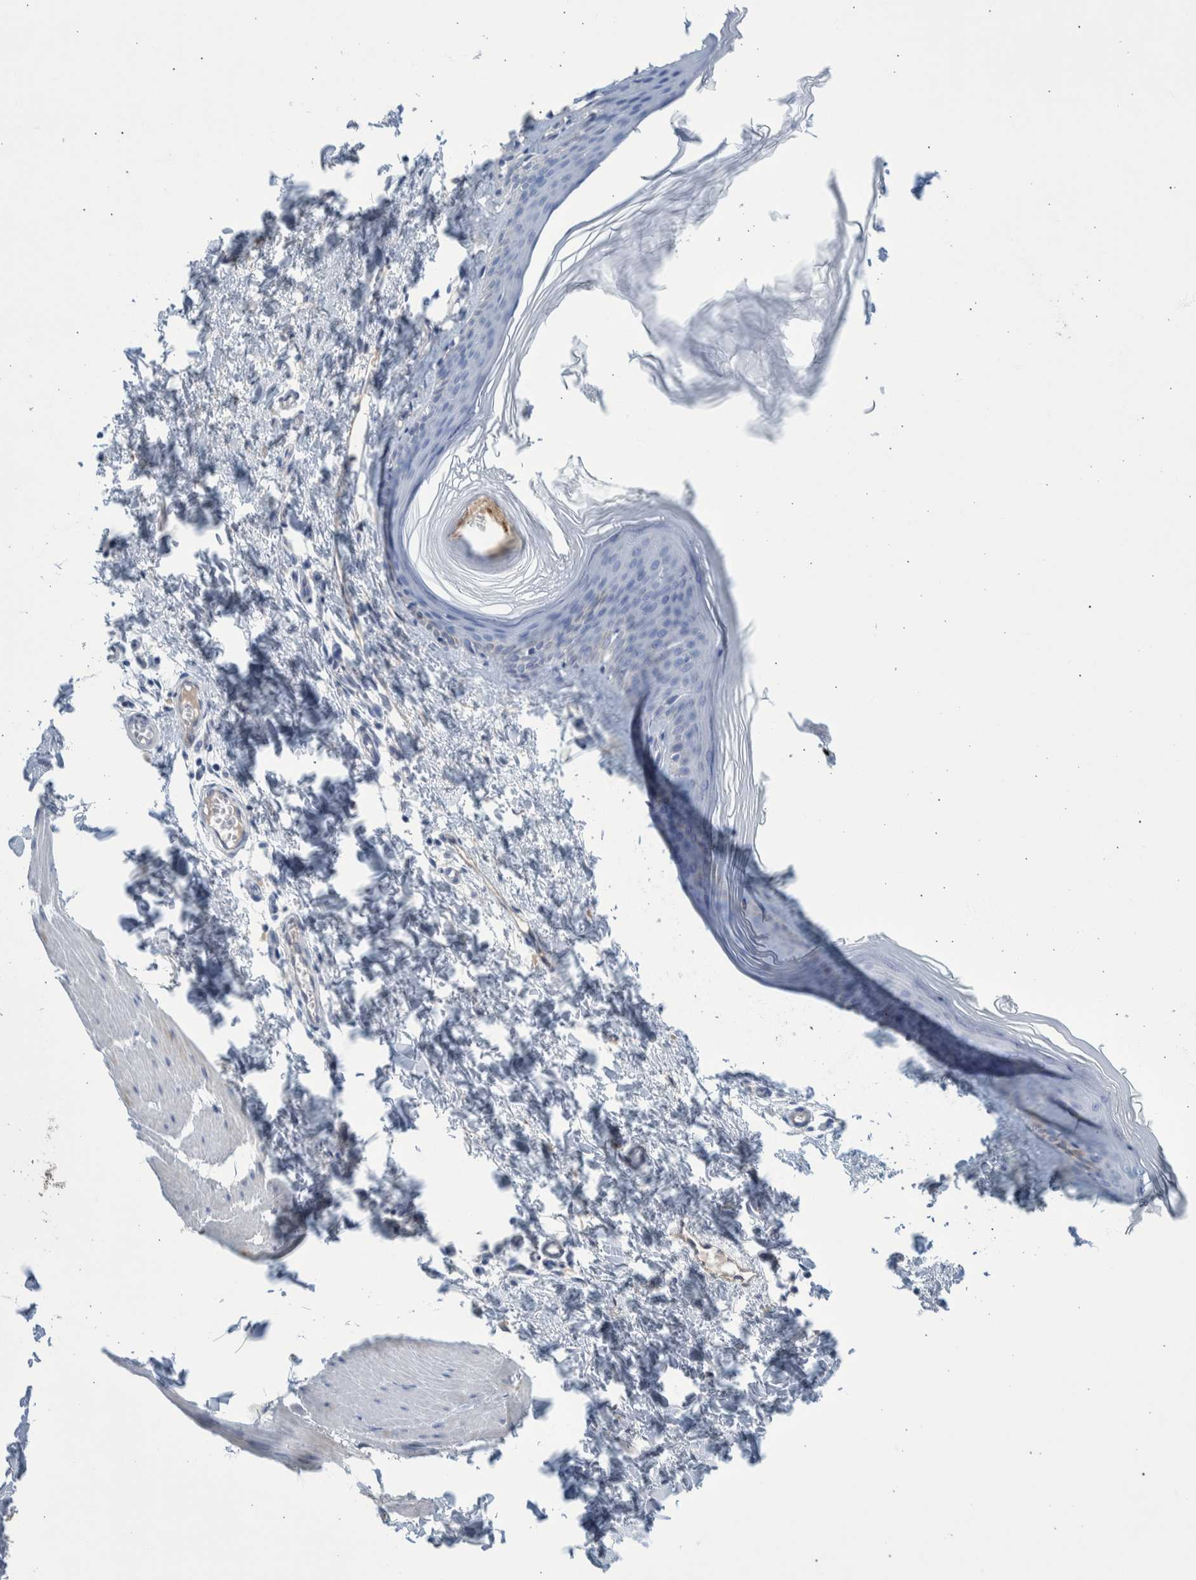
{"staining": {"intensity": "negative", "quantity": "none", "location": "none"}, "tissue": "skin", "cell_type": "Fibroblasts", "image_type": "normal", "snomed": [{"axis": "morphology", "description": "Normal tissue, NOS"}, {"axis": "topography", "description": "Skin"}], "caption": "The immunohistochemistry photomicrograph has no significant expression in fibroblasts of skin.", "gene": "SLC34A3", "patient": {"sex": "female", "age": 27}}